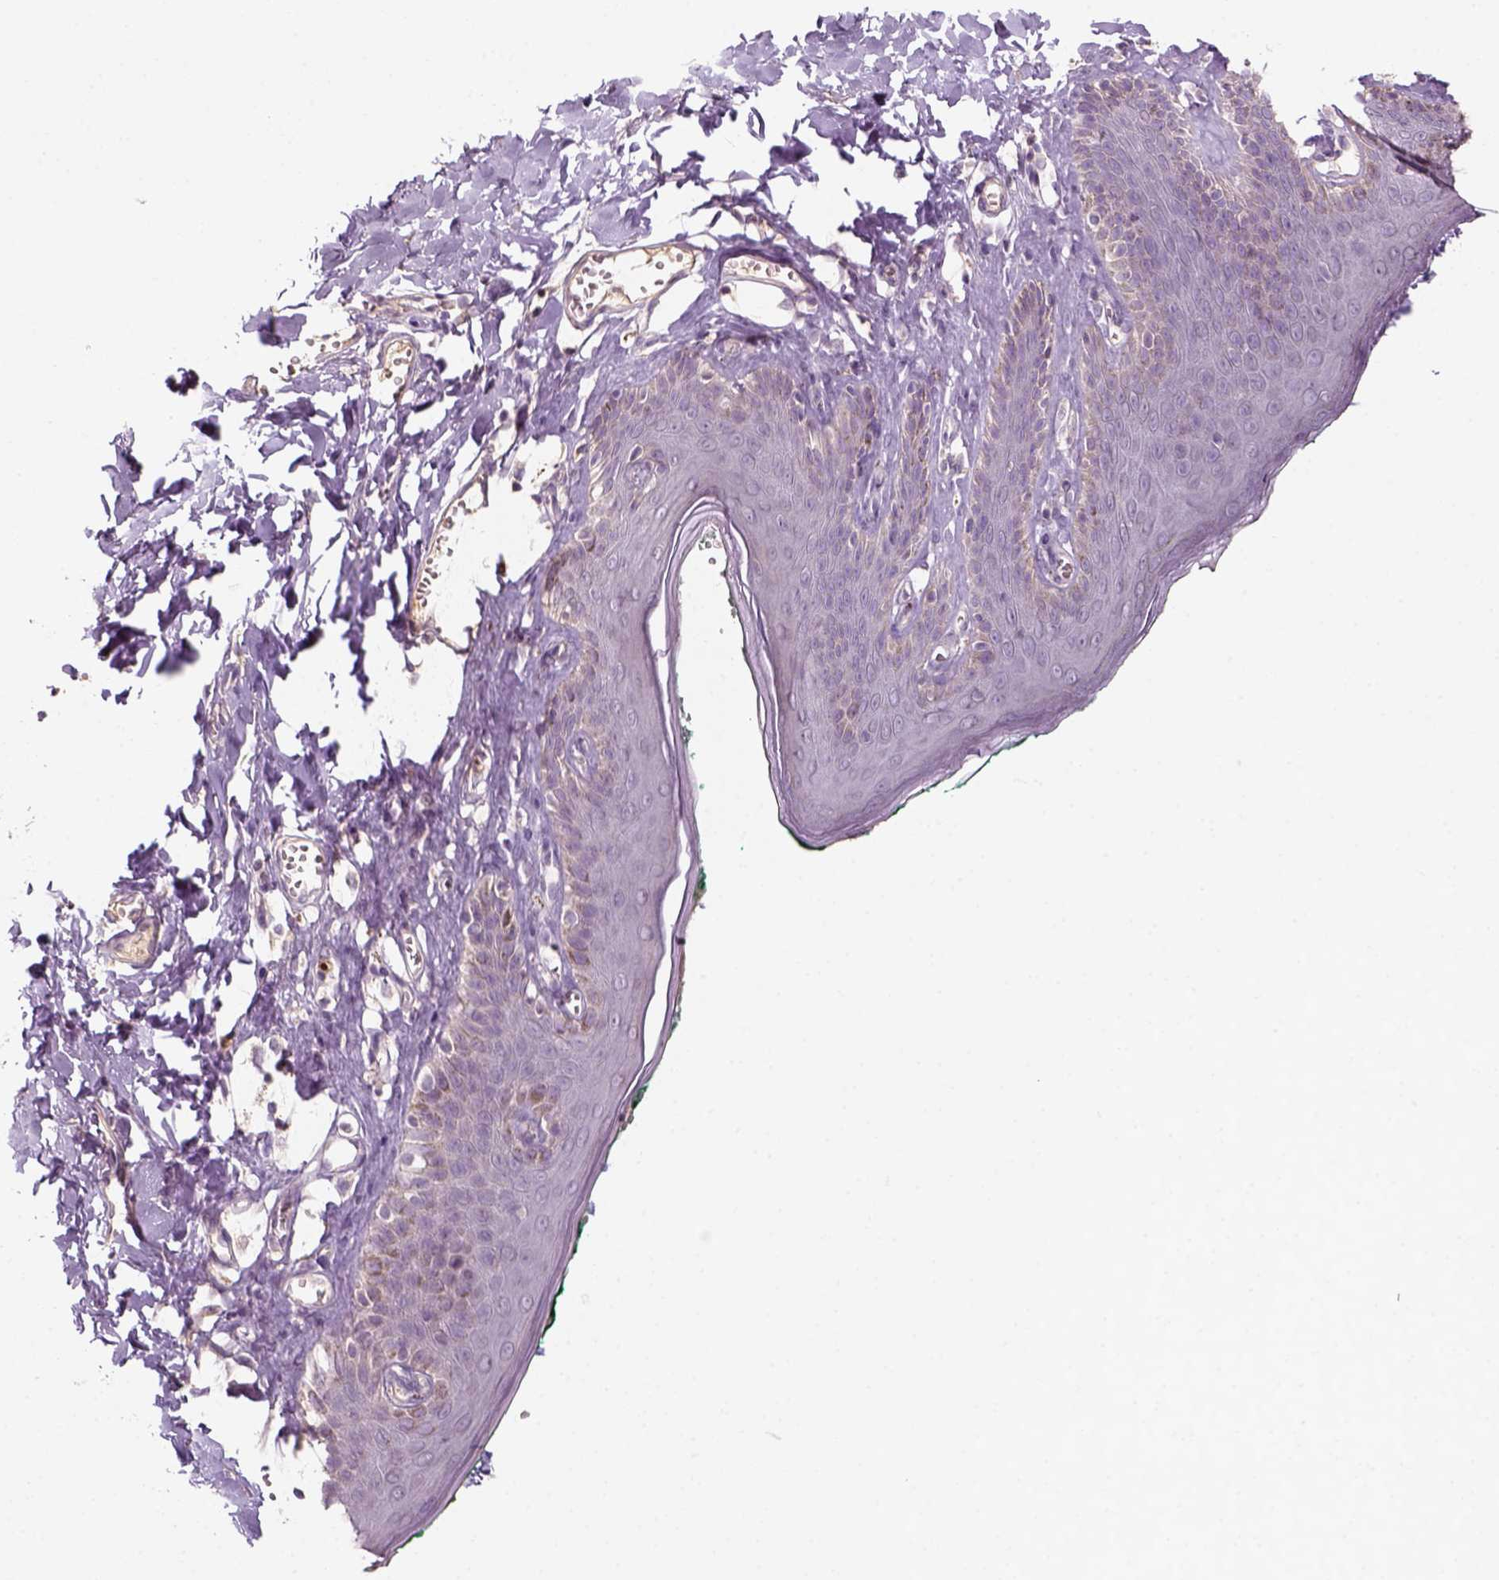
{"staining": {"intensity": "weak", "quantity": "<25%", "location": "cytoplasmic/membranous"}, "tissue": "skin", "cell_type": "Epidermal cells", "image_type": "normal", "snomed": [{"axis": "morphology", "description": "Normal tissue, NOS"}, {"axis": "topography", "description": "Vulva"}, {"axis": "topography", "description": "Peripheral nerve tissue"}], "caption": "High power microscopy photomicrograph of an IHC photomicrograph of benign skin, revealing no significant staining in epidermal cells.", "gene": "AQP9", "patient": {"sex": "female", "age": 66}}